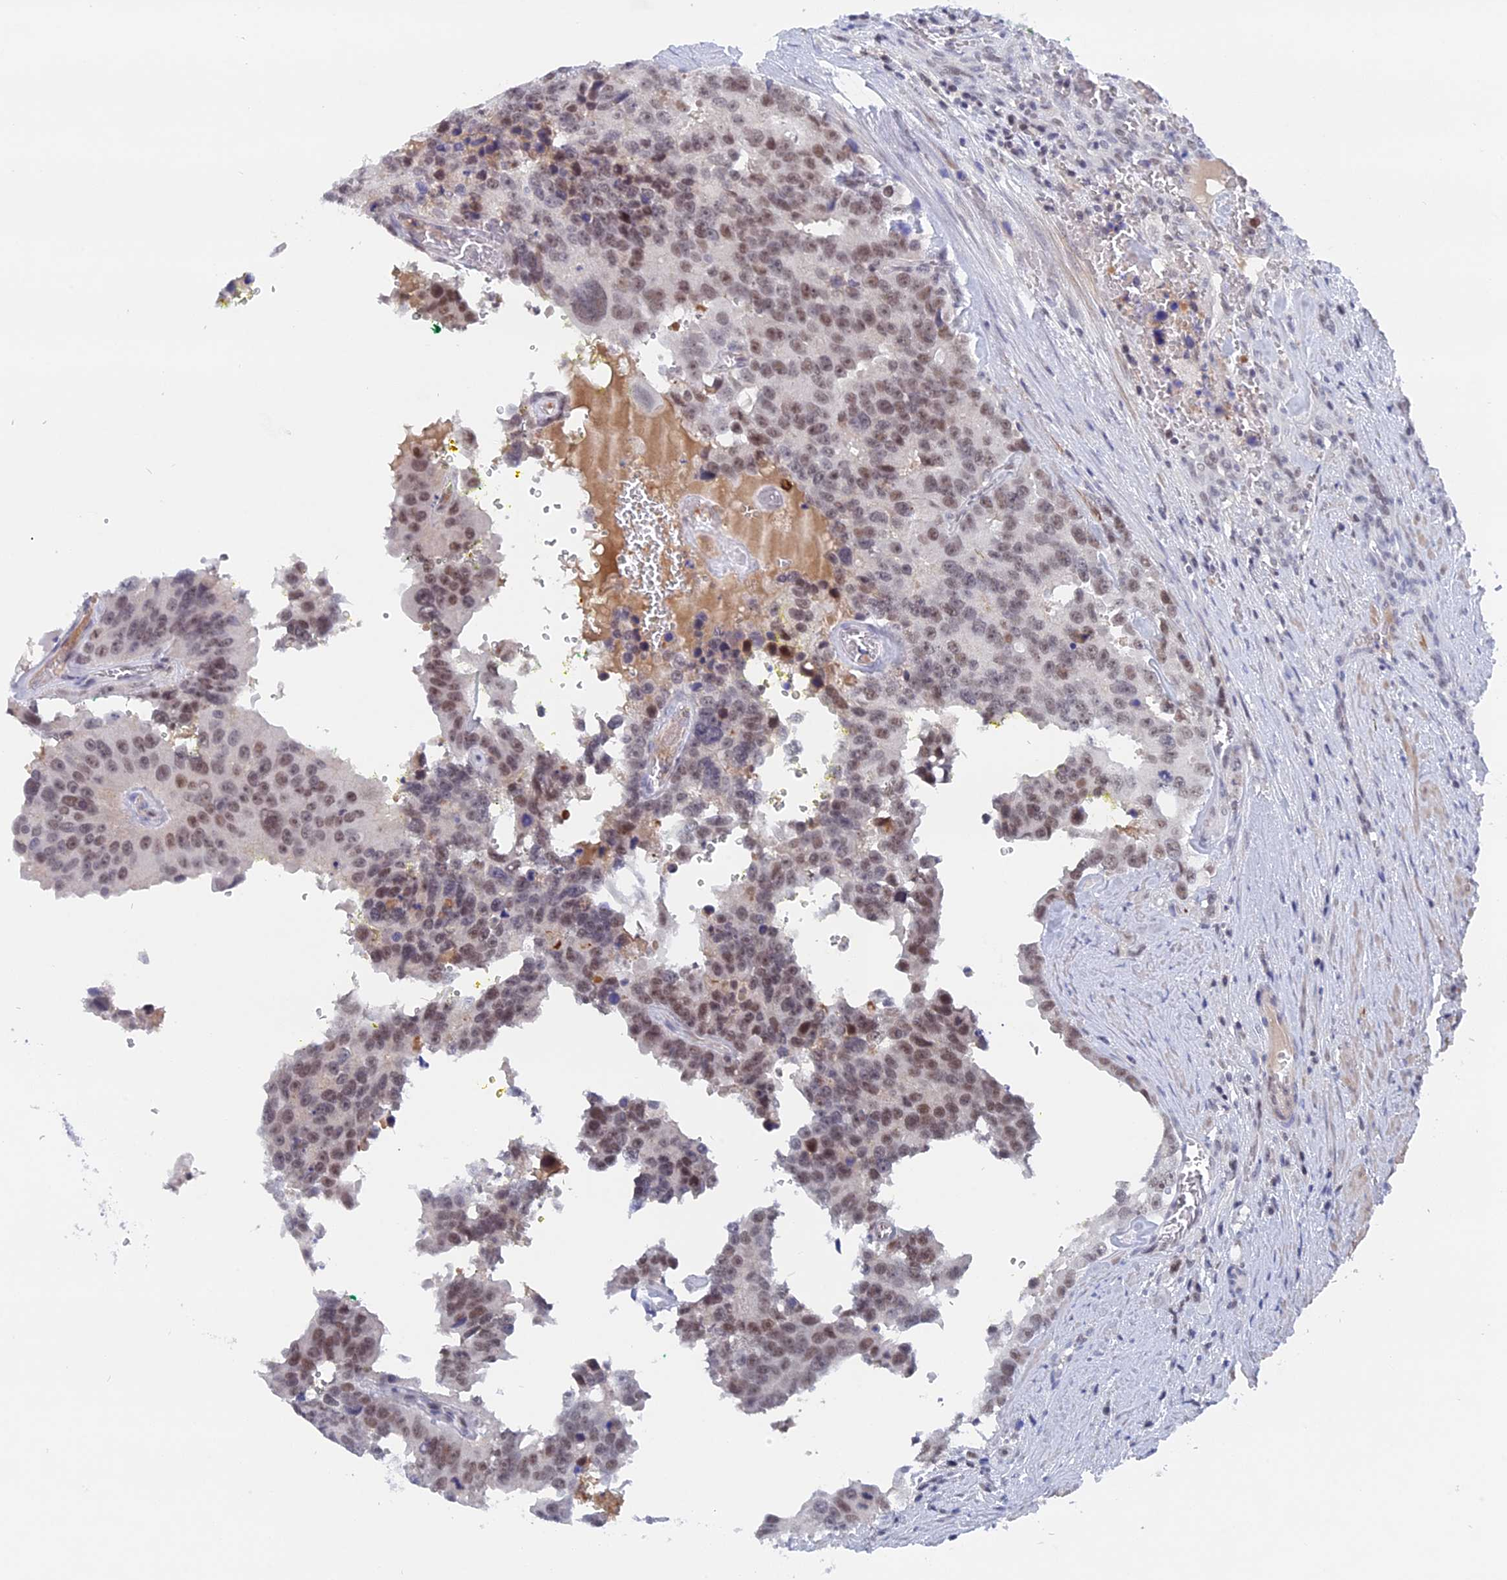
{"staining": {"intensity": "moderate", "quantity": "<25%", "location": "nuclear"}, "tissue": "prostate cancer", "cell_type": "Tumor cells", "image_type": "cancer", "snomed": [{"axis": "morphology", "description": "Adenocarcinoma, High grade"}, {"axis": "topography", "description": "Prostate"}], "caption": "The image reveals immunohistochemical staining of prostate cancer. There is moderate nuclear expression is identified in approximately <25% of tumor cells. The staining is performed using DAB brown chromogen to label protein expression. The nuclei are counter-stained blue using hematoxylin.", "gene": "BRD2", "patient": {"sex": "male", "age": 71}}